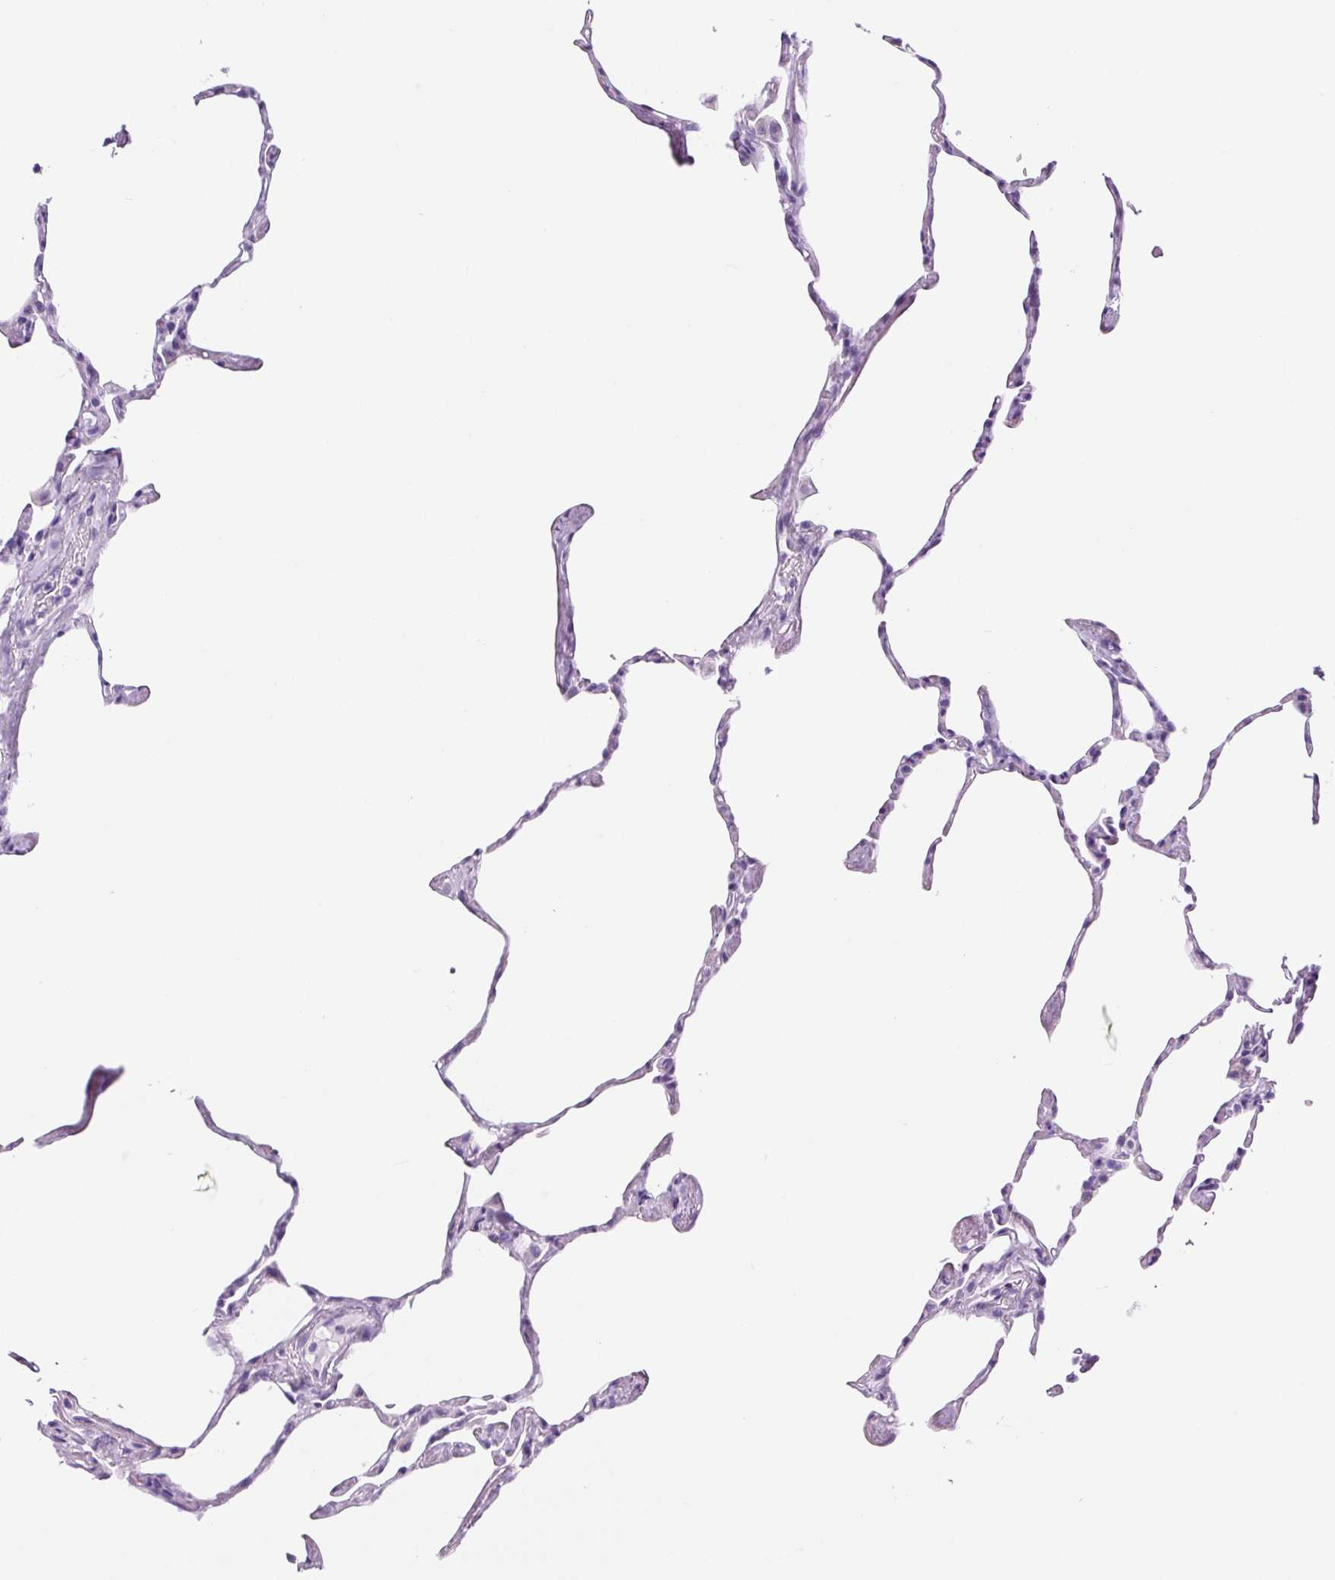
{"staining": {"intensity": "negative", "quantity": "none", "location": "none"}, "tissue": "lung", "cell_type": "Alveolar cells", "image_type": "normal", "snomed": [{"axis": "morphology", "description": "Normal tissue, NOS"}, {"axis": "topography", "description": "Lung"}], "caption": "The histopathology image demonstrates no significant expression in alveolar cells of lung.", "gene": "ADSS1", "patient": {"sex": "male", "age": 65}}